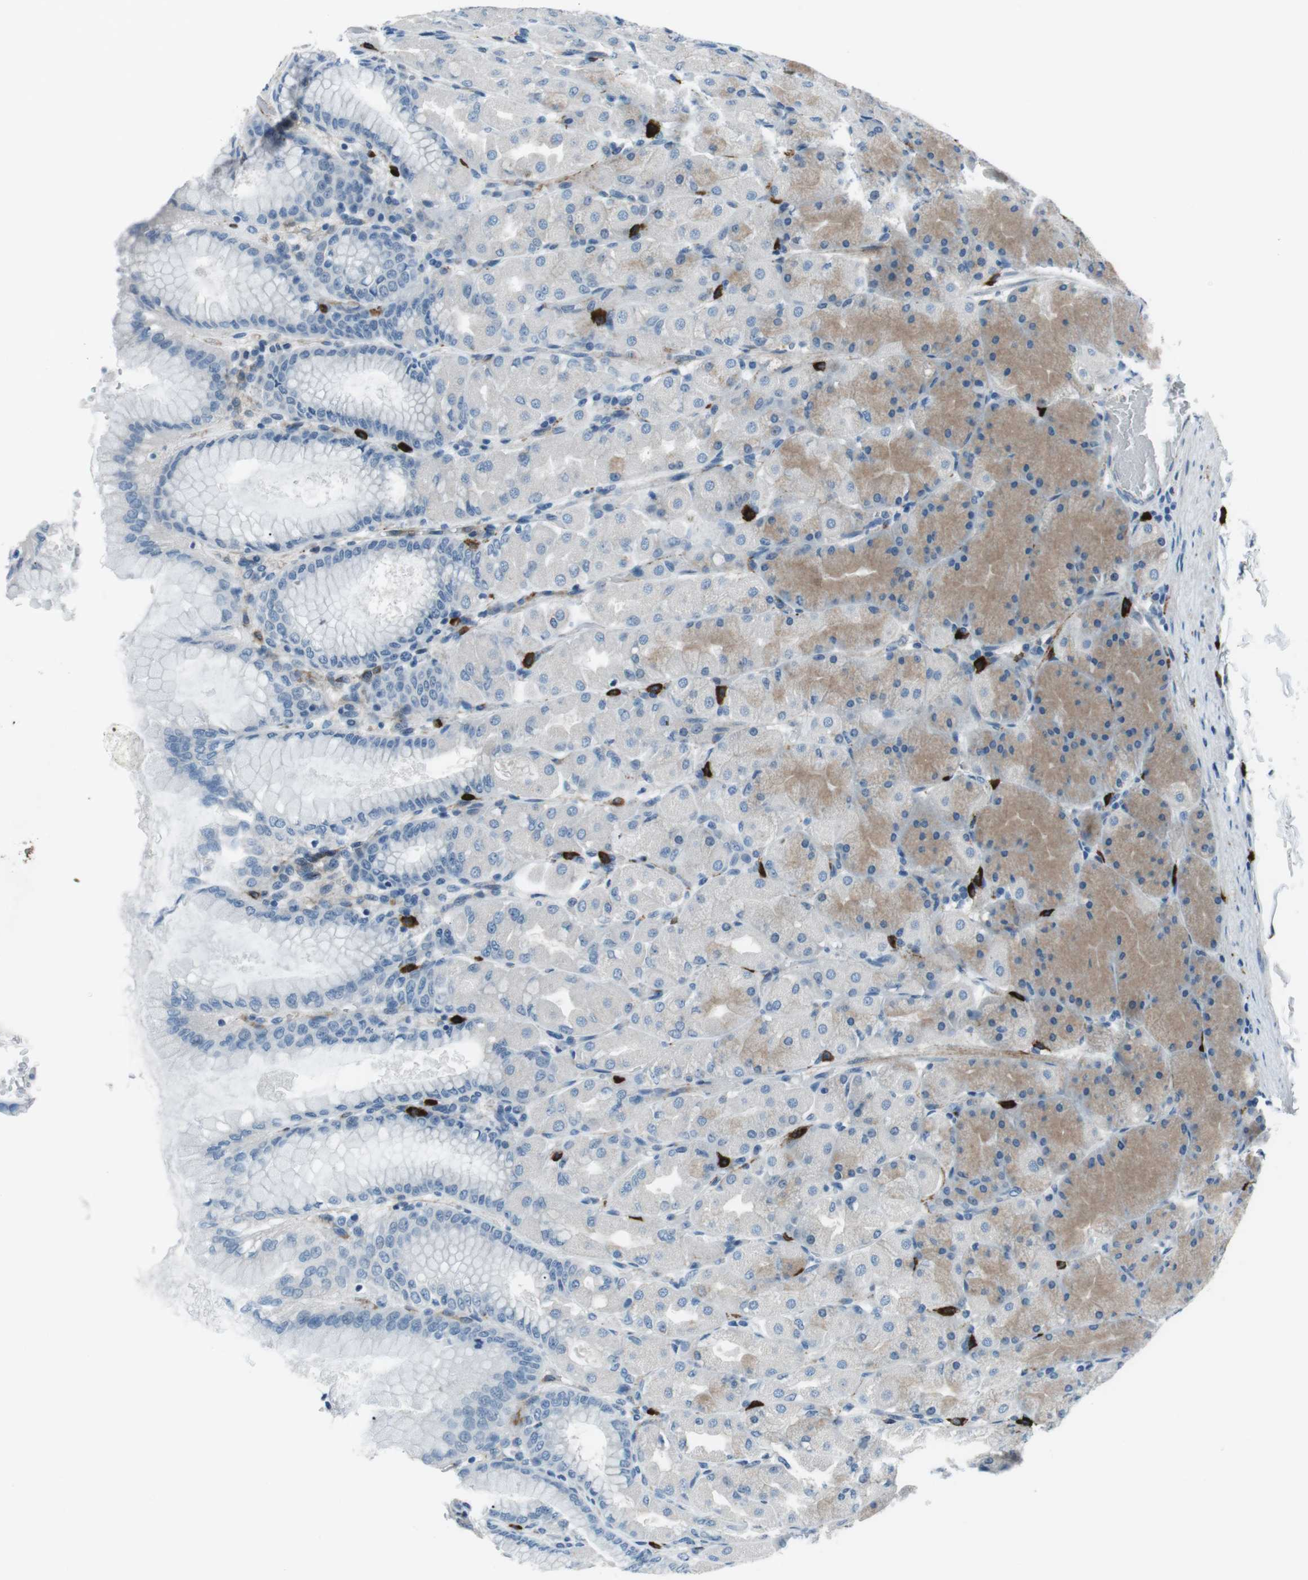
{"staining": {"intensity": "weak", "quantity": "25%-75%", "location": "cytoplasmic/membranous"}, "tissue": "stomach", "cell_type": "Glandular cells", "image_type": "normal", "snomed": [{"axis": "morphology", "description": "Normal tissue, NOS"}, {"axis": "topography", "description": "Stomach, upper"}], "caption": "DAB (3,3'-diaminobenzidine) immunohistochemical staining of unremarkable stomach shows weak cytoplasmic/membranous protein positivity in about 25%-75% of glandular cells.", "gene": "CSF2RA", "patient": {"sex": "female", "age": 56}}